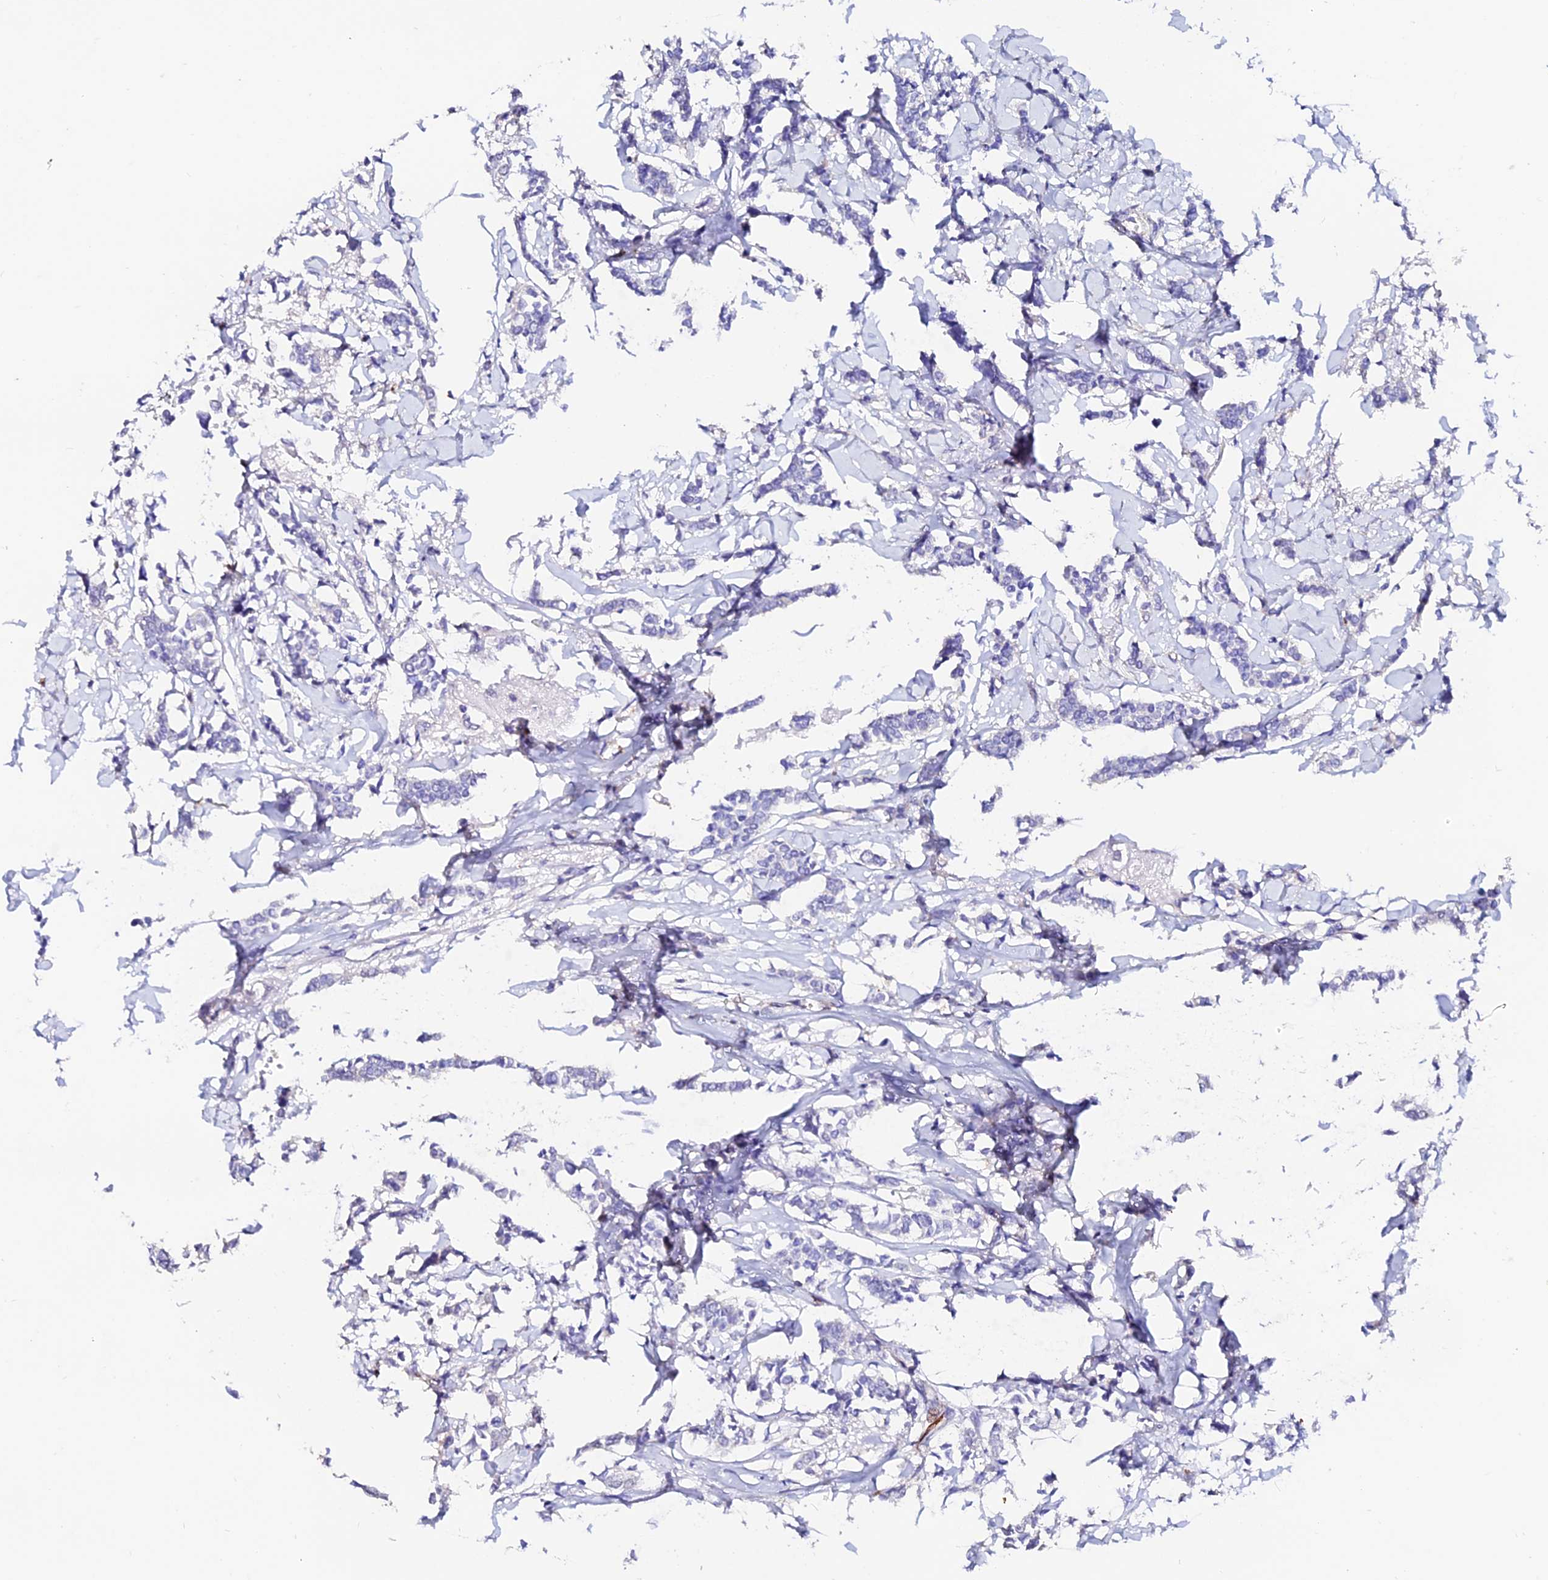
{"staining": {"intensity": "negative", "quantity": "none", "location": "none"}, "tissue": "breast cancer", "cell_type": "Tumor cells", "image_type": "cancer", "snomed": [{"axis": "morphology", "description": "Duct carcinoma"}, {"axis": "topography", "description": "Breast"}], "caption": "Immunohistochemistry micrograph of neoplastic tissue: breast cancer (intraductal carcinoma) stained with DAB (3,3'-diaminobenzidine) shows no significant protein staining in tumor cells.", "gene": "ESM1", "patient": {"sex": "female", "age": 41}}